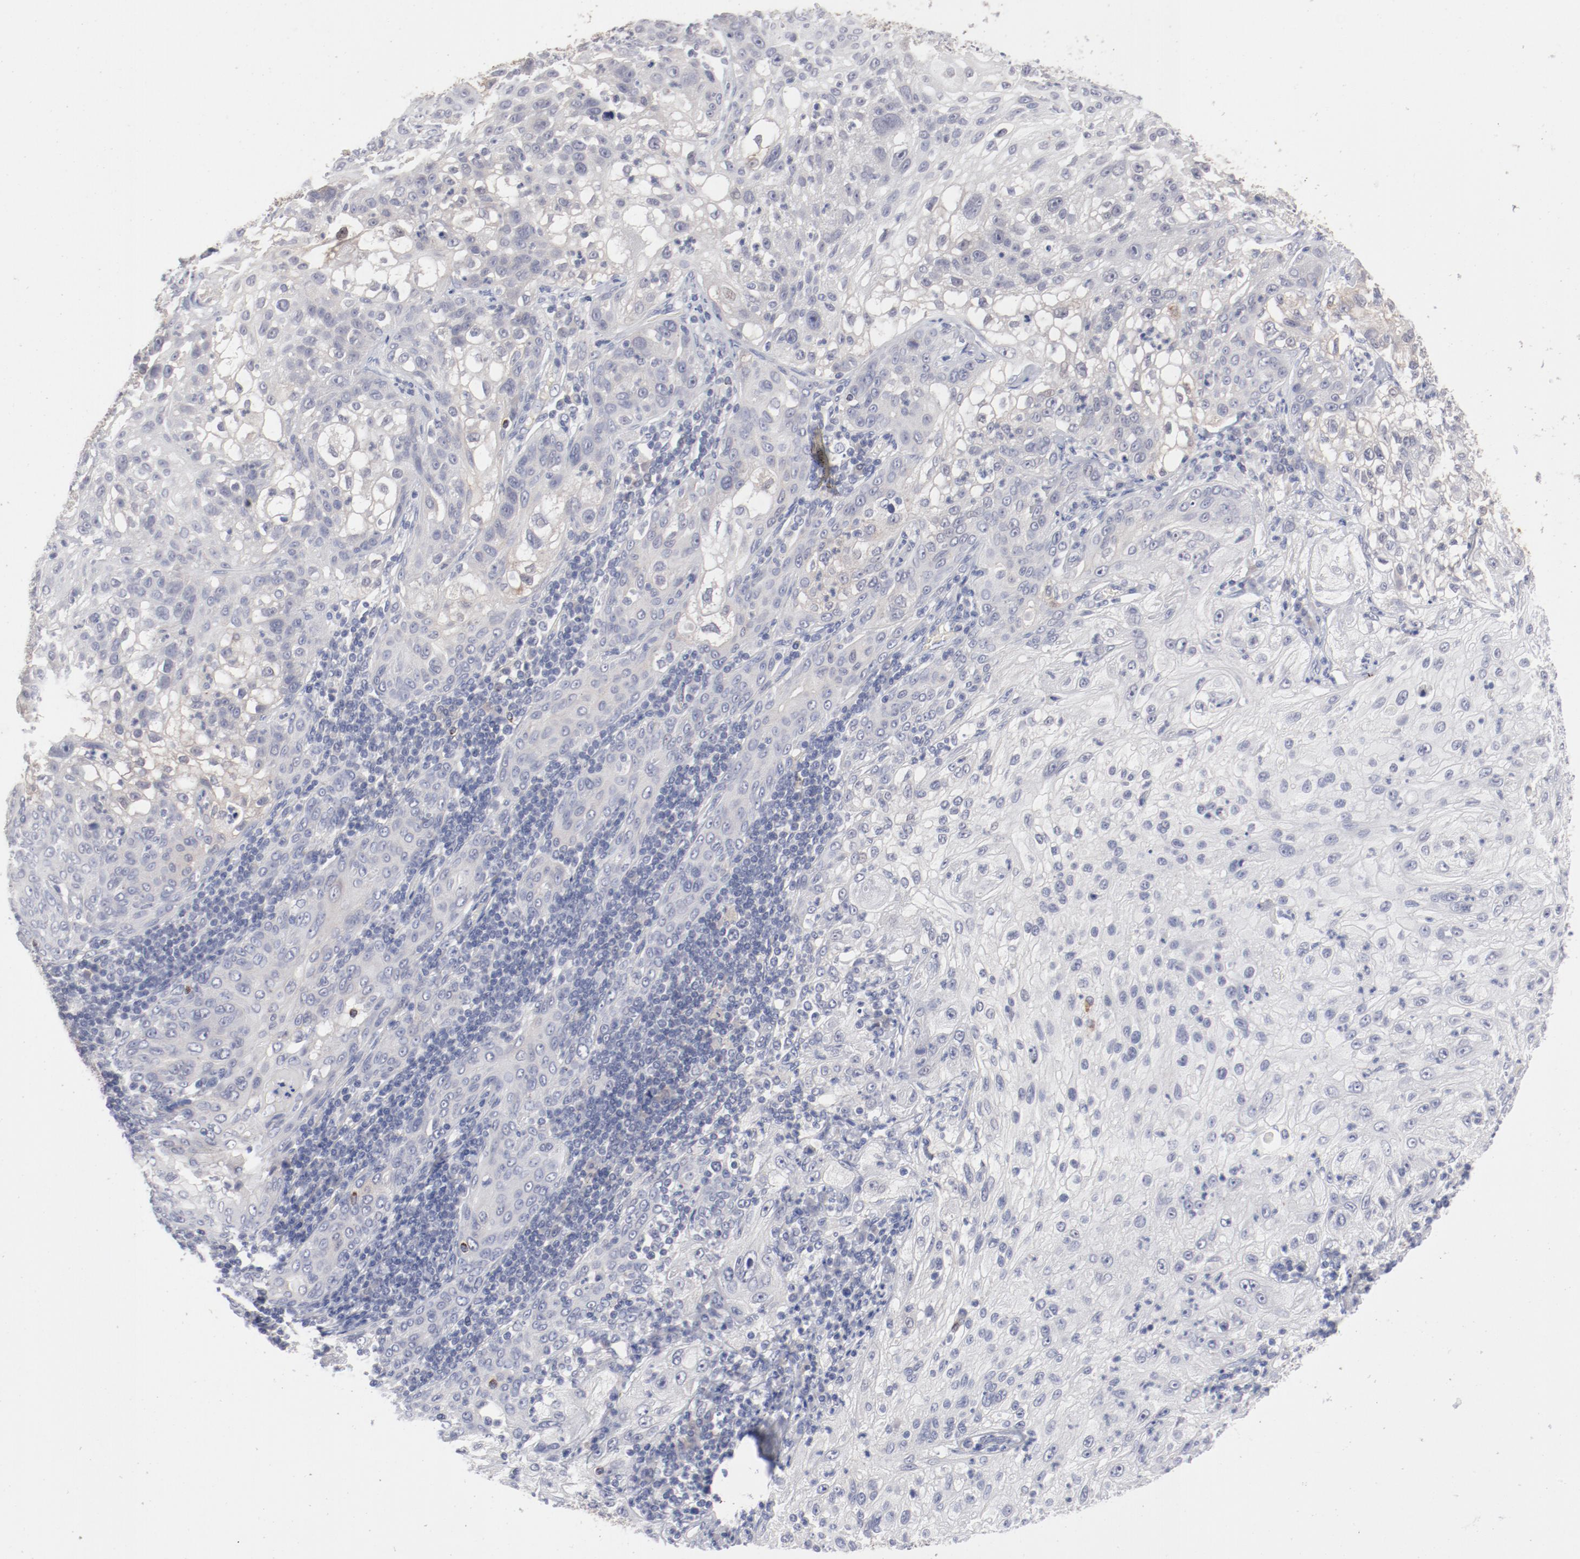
{"staining": {"intensity": "weak", "quantity": "<25%", "location": "cytoplasmic/membranous"}, "tissue": "lung cancer", "cell_type": "Tumor cells", "image_type": "cancer", "snomed": [{"axis": "morphology", "description": "Inflammation, NOS"}, {"axis": "morphology", "description": "Squamous cell carcinoma, NOS"}, {"axis": "topography", "description": "Lymph node"}, {"axis": "topography", "description": "Soft tissue"}, {"axis": "topography", "description": "Lung"}], "caption": "Immunohistochemistry image of lung cancer (squamous cell carcinoma) stained for a protein (brown), which exhibits no staining in tumor cells.", "gene": "SH3BGR", "patient": {"sex": "male", "age": 66}}